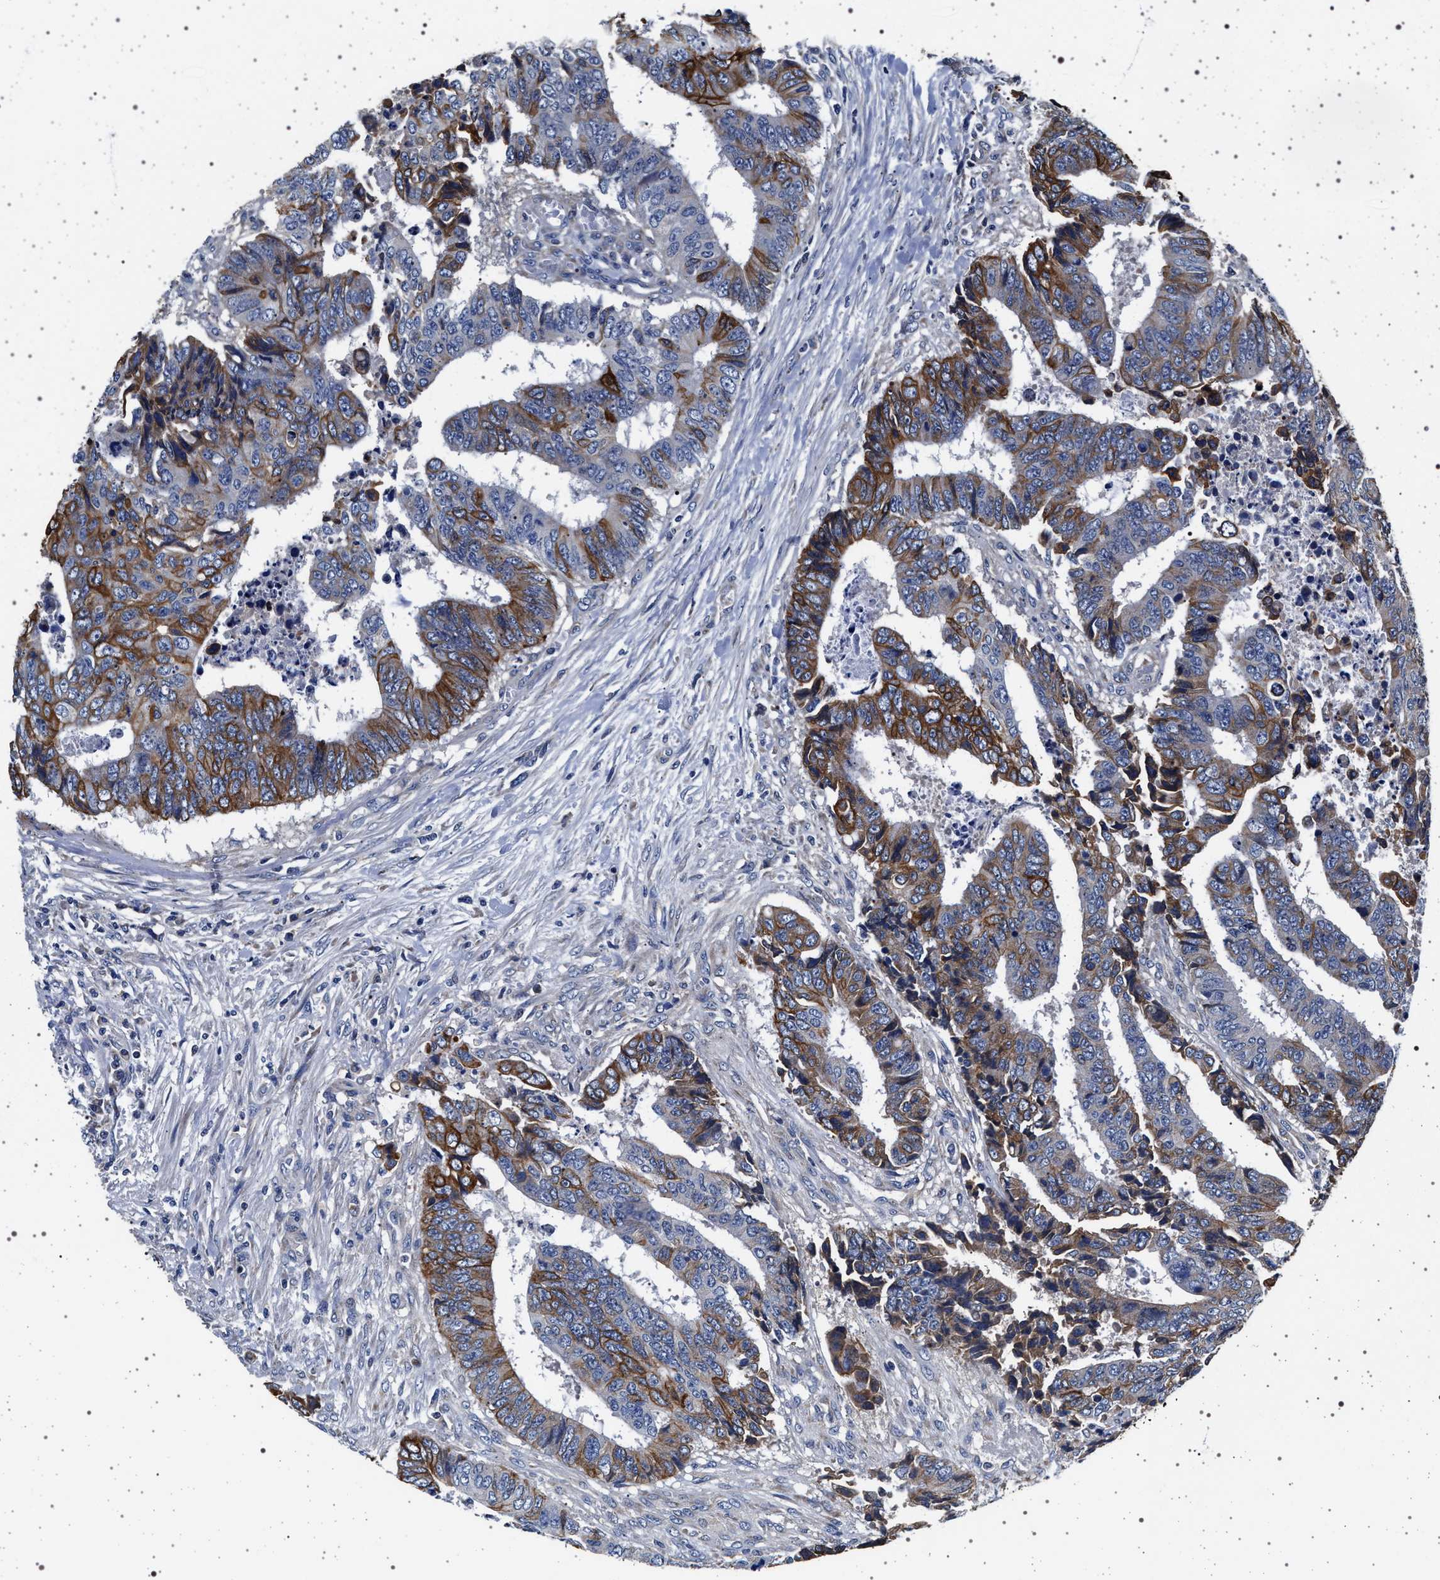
{"staining": {"intensity": "moderate", "quantity": "25%-75%", "location": "cytoplasmic/membranous"}, "tissue": "colorectal cancer", "cell_type": "Tumor cells", "image_type": "cancer", "snomed": [{"axis": "morphology", "description": "Adenocarcinoma, NOS"}, {"axis": "topography", "description": "Rectum"}], "caption": "This is an image of immunohistochemistry staining of colorectal cancer, which shows moderate staining in the cytoplasmic/membranous of tumor cells.", "gene": "MAP3K2", "patient": {"sex": "male", "age": 84}}